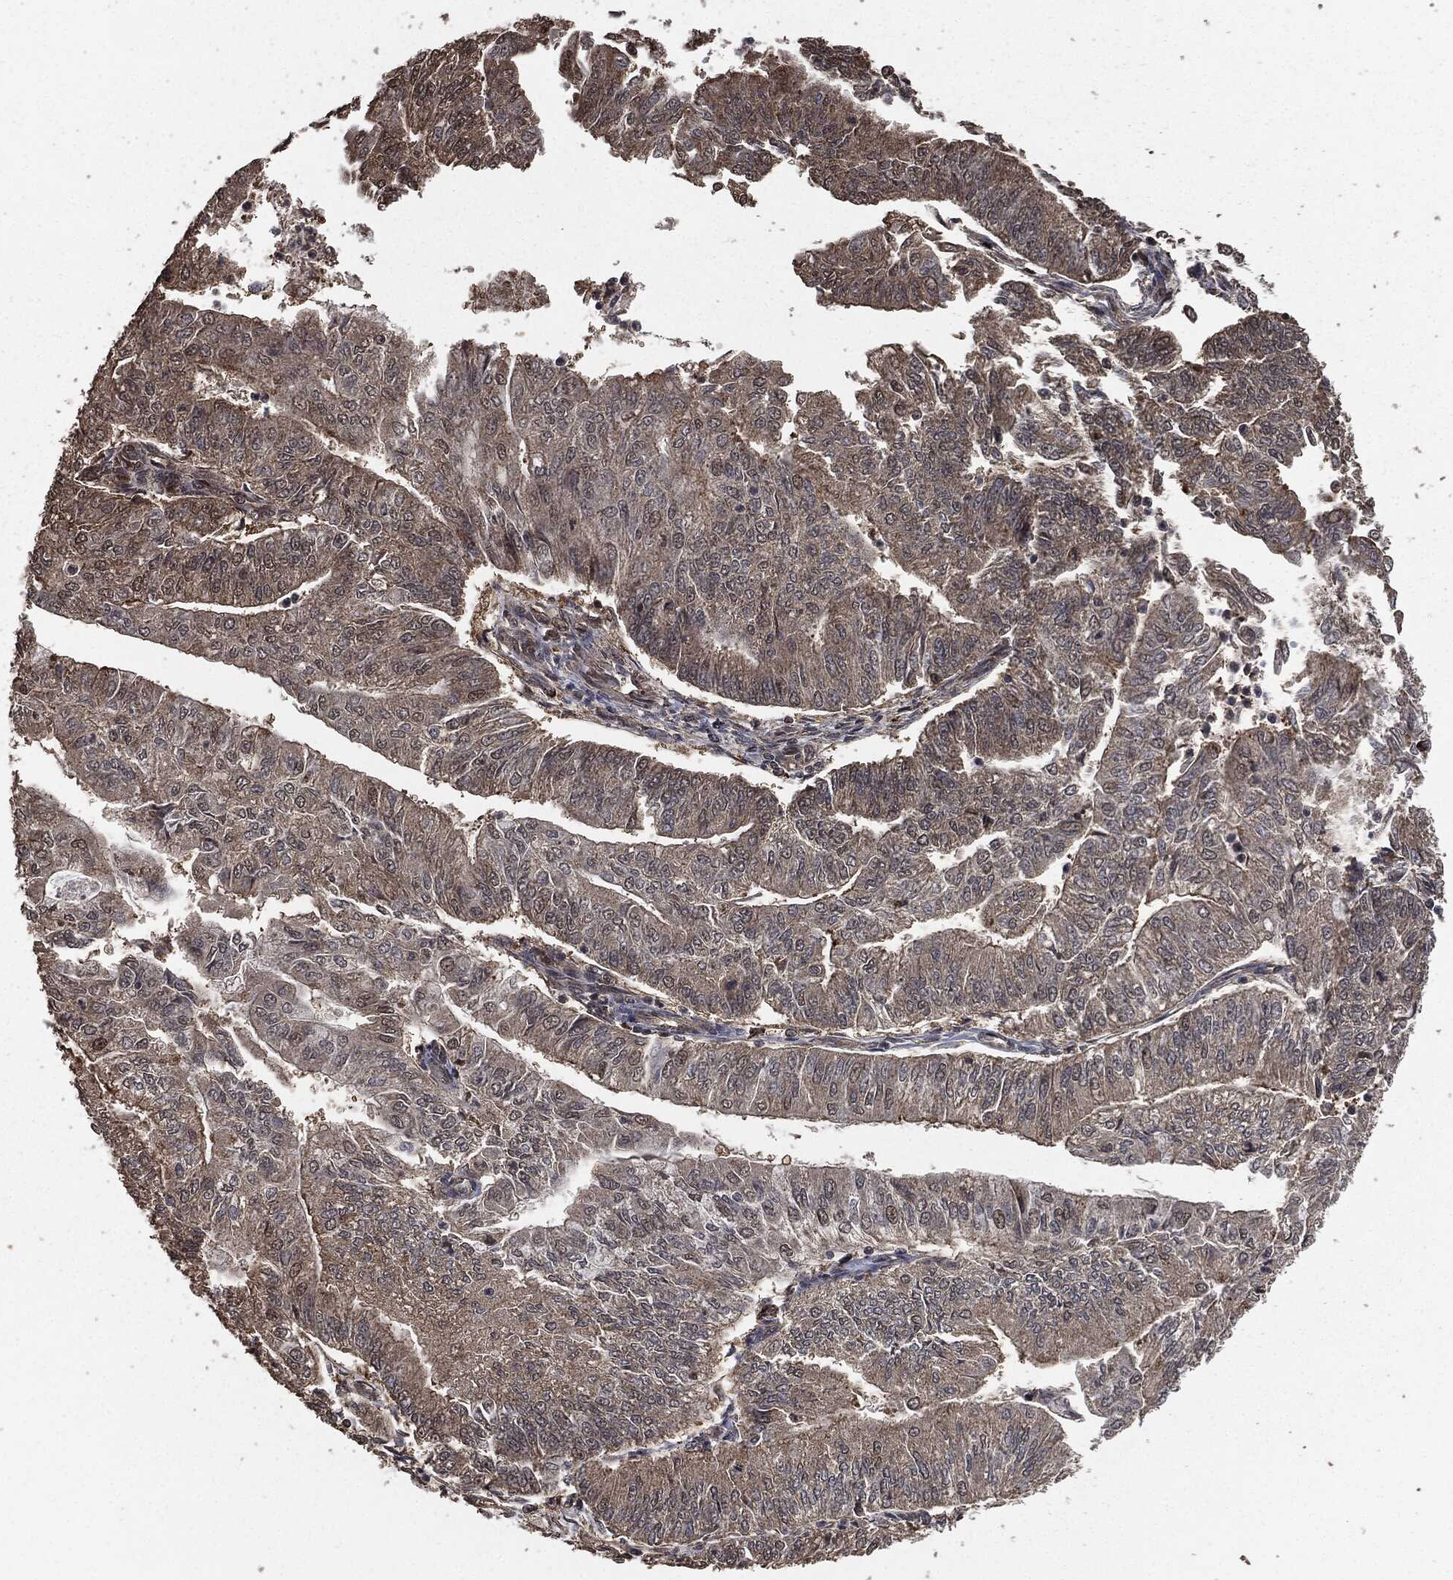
{"staining": {"intensity": "moderate", "quantity": "<25%", "location": "cytoplasmic/membranous"}, "tissue": "endometrial cancer", "cell_type": "Tumor cells", "image_type": "cancer", "snomed": [{"axis": "morphology", "description": "Adenocarcinoma, NOS"}, {"axis": "topography", "description": "Endometrium"}], "caption": "IHC staining of endometrial adenocarcinoma, which reveals low levels of moderate cytoplasmic/membranous staining in about <25% of tumor cells indicating moderate cytoplasmic/membranous protein expression. The staining was performed using DAB (brown) for protein detection and nuclei were counterstained in hematoxylin (blue).", "gene": "EGFR", "patient": {"sex": "female", "age": 59}}